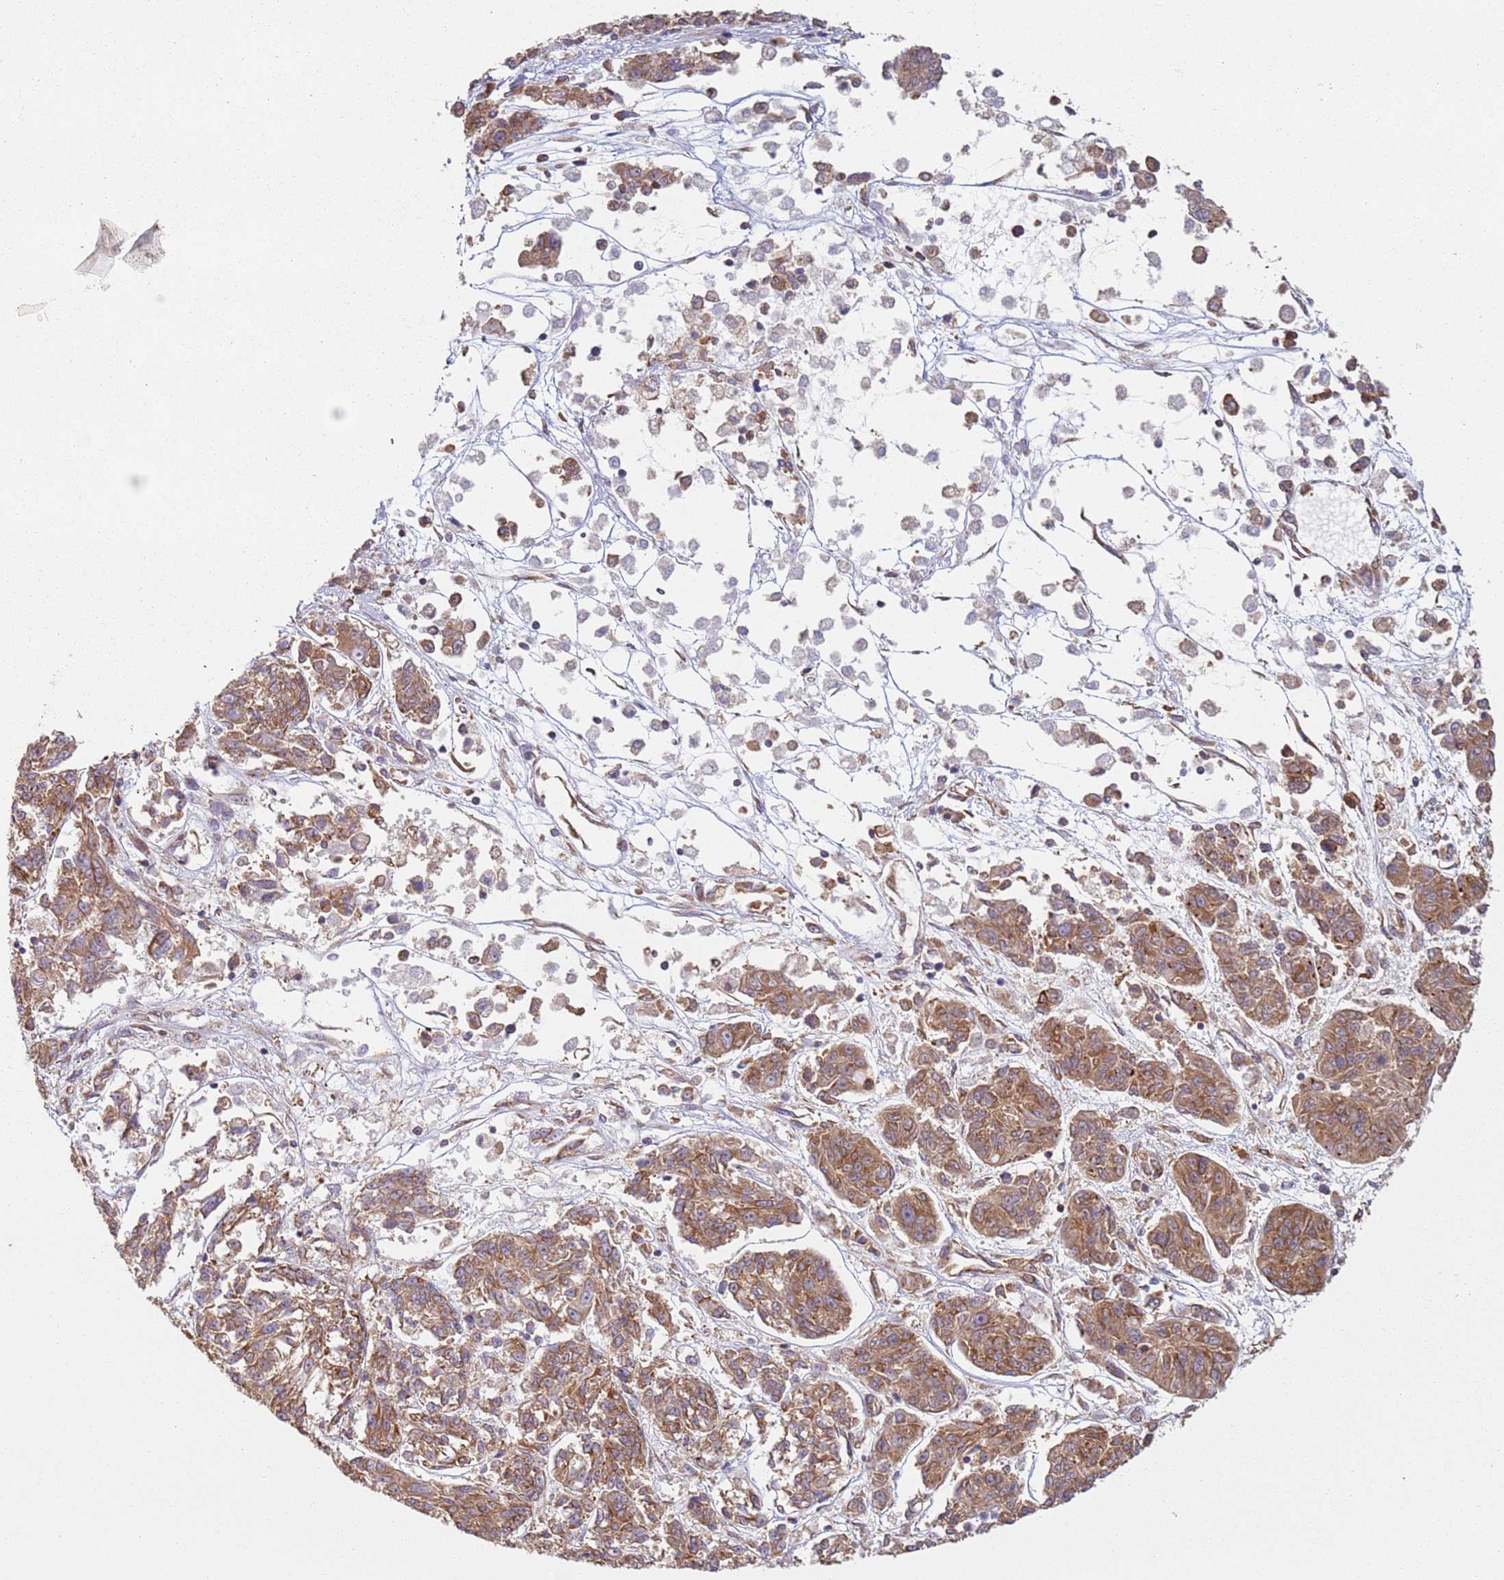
{"staining": {"intensity": "strong", "quantity": ">75%", "location": "cytoplasmic/membranous"}, "tissue": "melanoma", "cell_type": "Tumor cells", "image_type": "cancer", "snomed": [{"axis": "morphology", "description": "Malignant melanoma, NOS"}, {"axis": "topography", "description": "Skin"}], "caption": "Immunohistochemical staining of human malignant melanoma shows strong cytoplasmic/membranous protein expression in approximately >75% of tumor cells. (DAB = brown stain, brightfield microscopy at high magnification).", "gene": "HNRNPLL", "patient": {"sex": "male", "age": 53}}